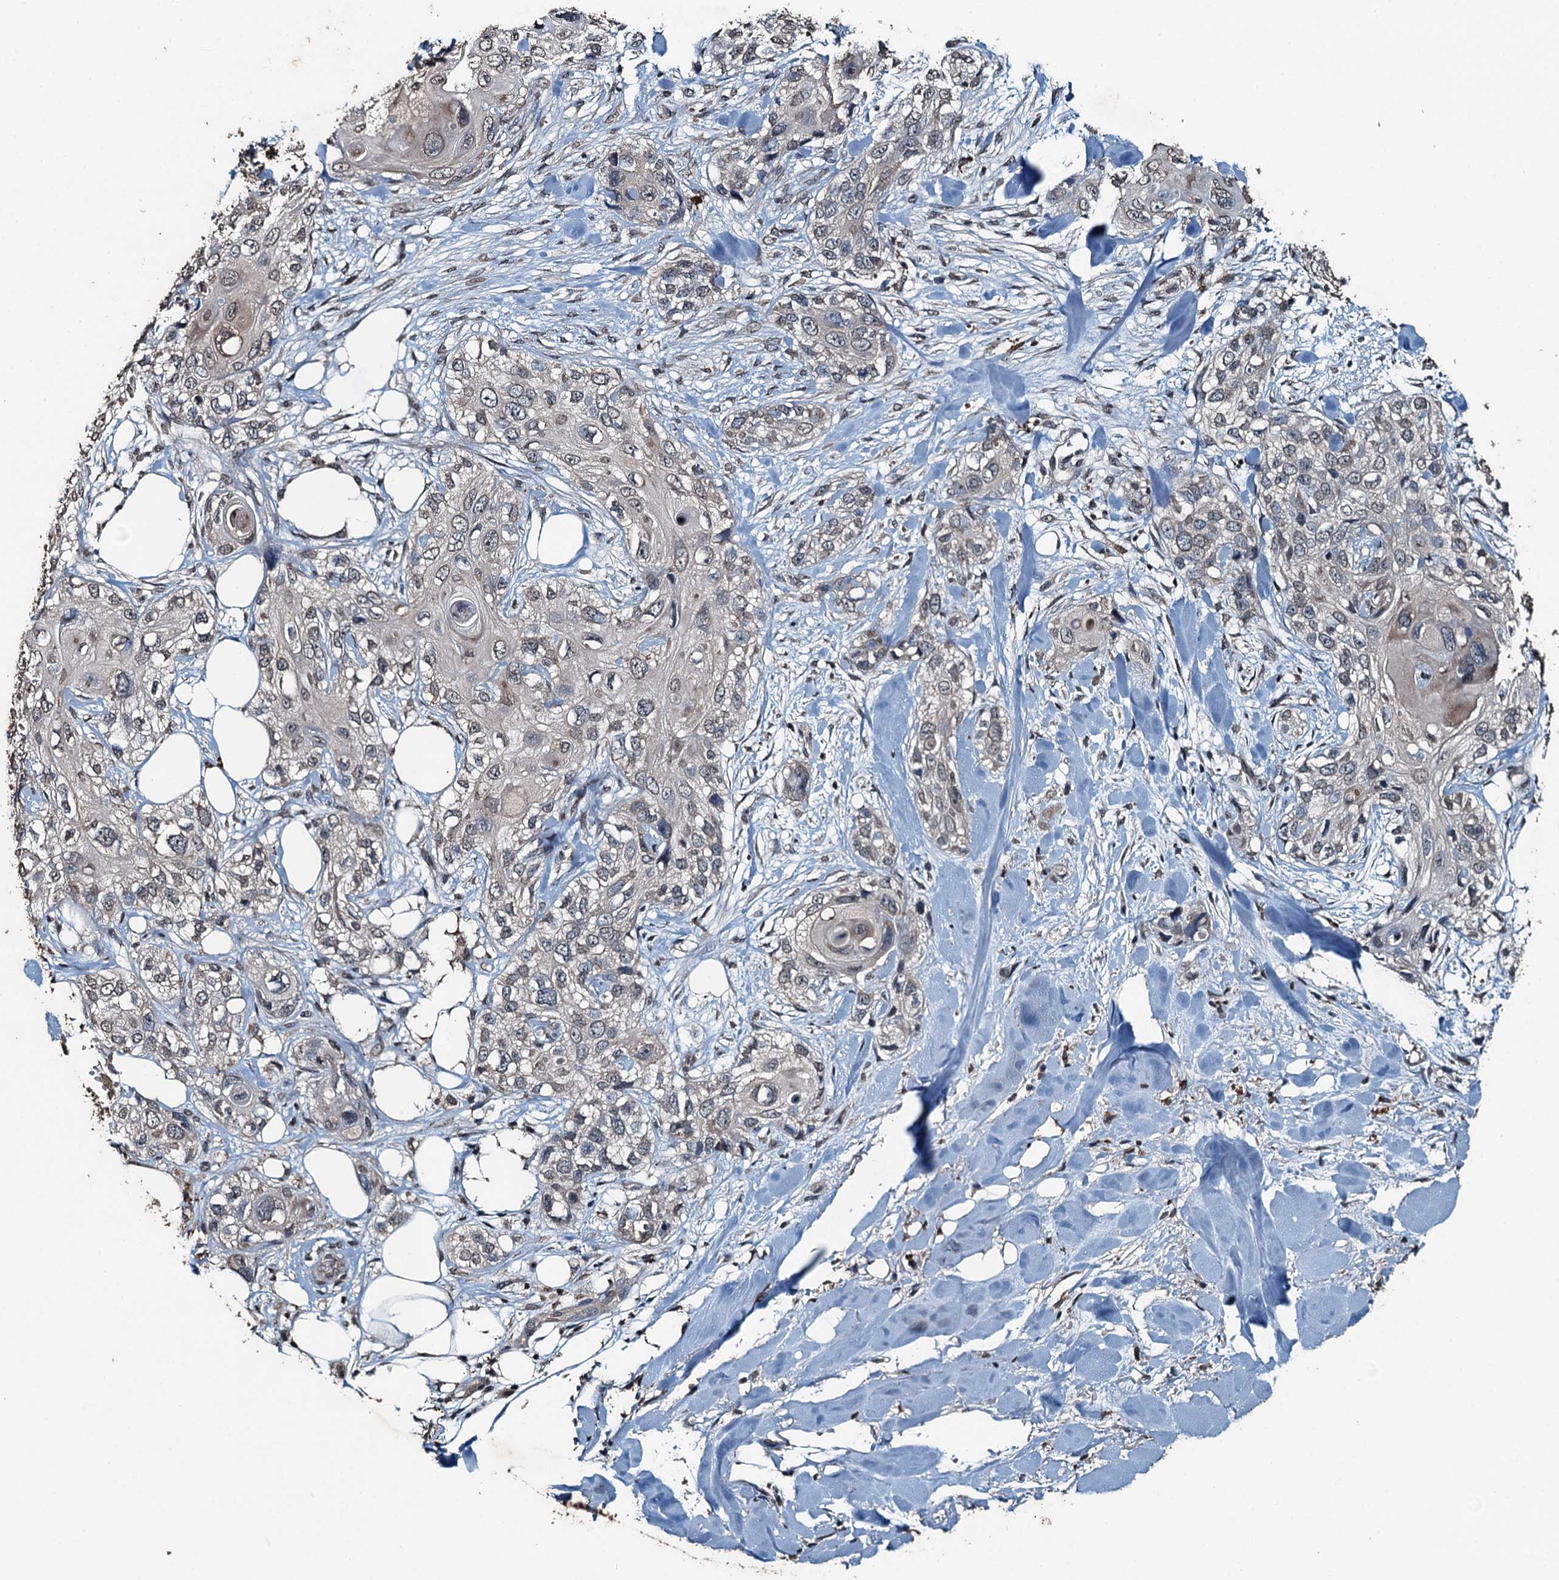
{"staining": {"intensity": "weak", "quantity": "<25%", "location": "cytoplasmic/membranous"}, "tissue": "skin cancer", "cell_type": "Tumor cells", "image_type": "cancer", "snomed": [{"axis": "morphology", "description": "Normal tissue, NOS"}, {"axis": "morphology", "description": "Squamous cell carcinoma, NOS"}, {"axis": "topography", "description": "Skin"}], "caption": "Tumor cells show no significant staining in skin cancer (squamous cell carcinoma). Nuclei are stained in blue.", "gene": "TCTN1", "patient": {"sex": "male", "age": 72}}